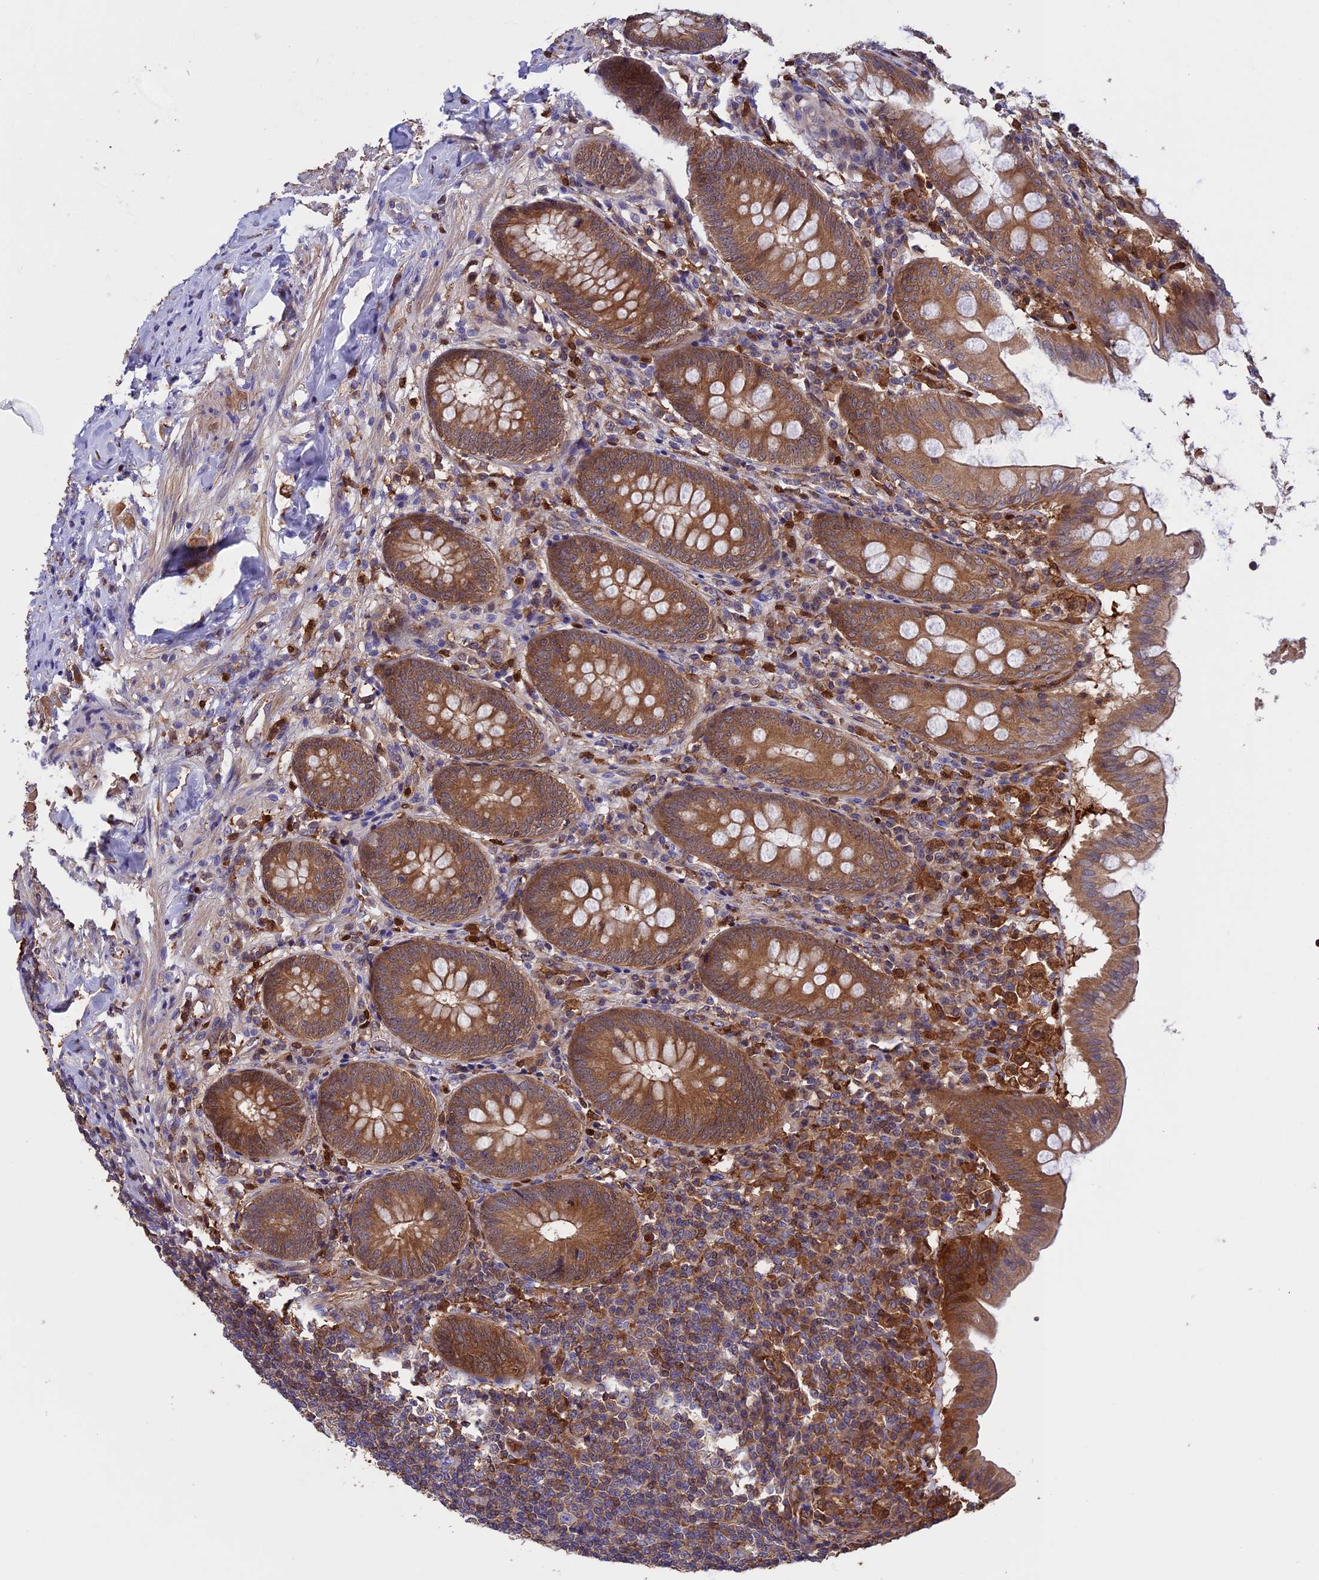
{"staining": {"intensity": "moderate", "quantity": ">75%", "location": "cytoplasmic/membranous"}, "tissue": "appendix", "cell_type": "Glandular cells", "image_type": "normal", "snomed": [{"axis": "morphology", "description": "Normal tissue, NOS"}, {"axis": "topography", "description": "Appendix"}], "caption": "High-magnification brightfield microscopy of unremarkable appendix stained with DAB (brown) and counterstained with hematoxylin (blue). glandular cells exhibit moderate cytoplasmic/membranous expression is appreciated in about>75% of cells. (DAB = brown stain, brightfield microscopy at high magnification).", "gene": "ARHGAP18", "patient": {"sex": "female", "age": 54}}